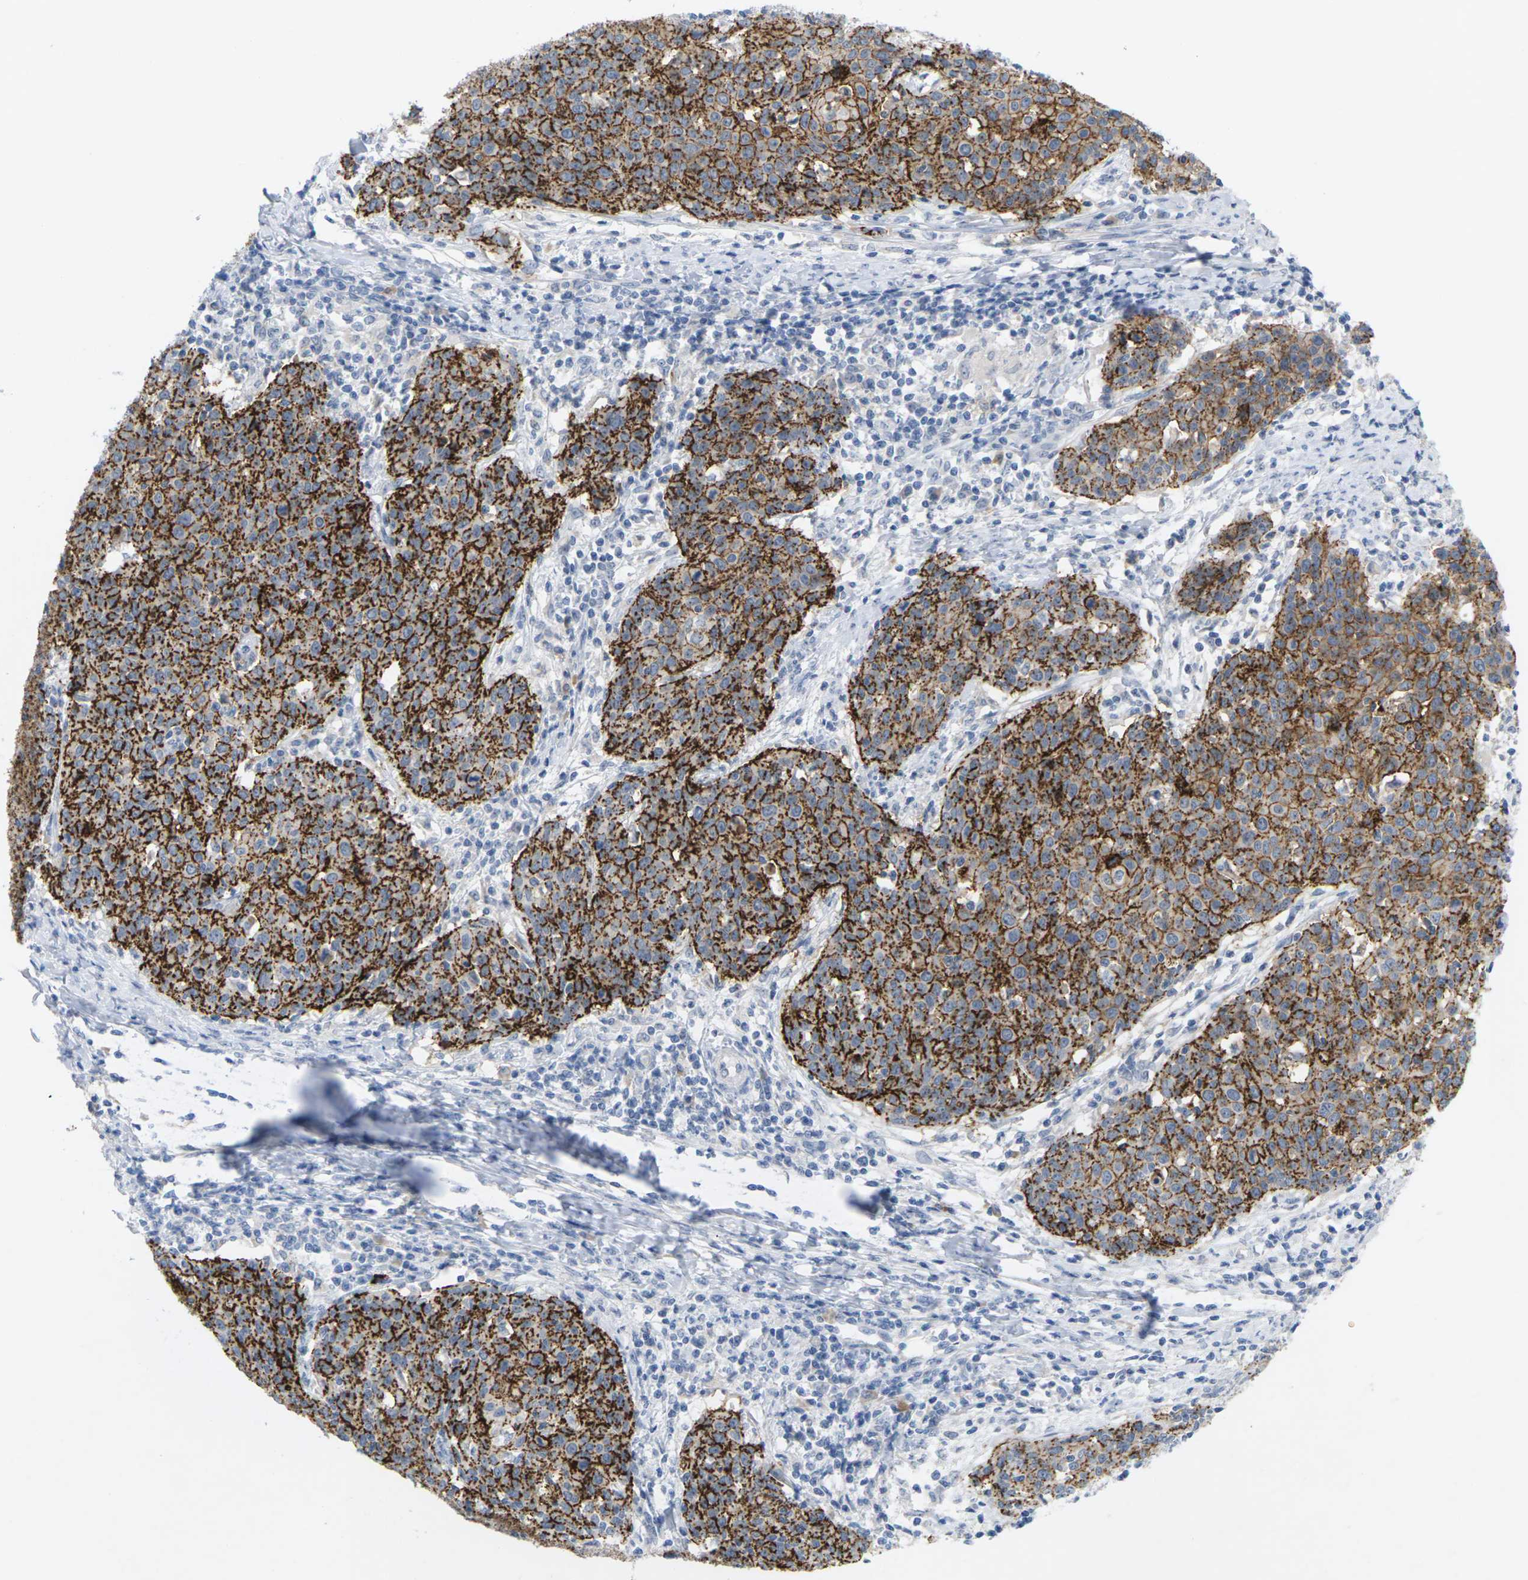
{"staining": {"intensity": "moderate", "quantity": ">75%", "location": "cytoplasmic/membranous"}, "tissue": "cervical cancer", "cell_type": "Tumor cells", "image_type": "cancer", "snomed": [{"axis": "morphology", "description": "Squamous cell carcinoma, NOS"}, {"axis": "topography", "description": "Cervix"}], "caption": "Cervical cancer stained with a protein marker reveals moderate staining in tumor cells.", "gene": "CLDN3", "patient": {"sex": "female", "age": 38}}